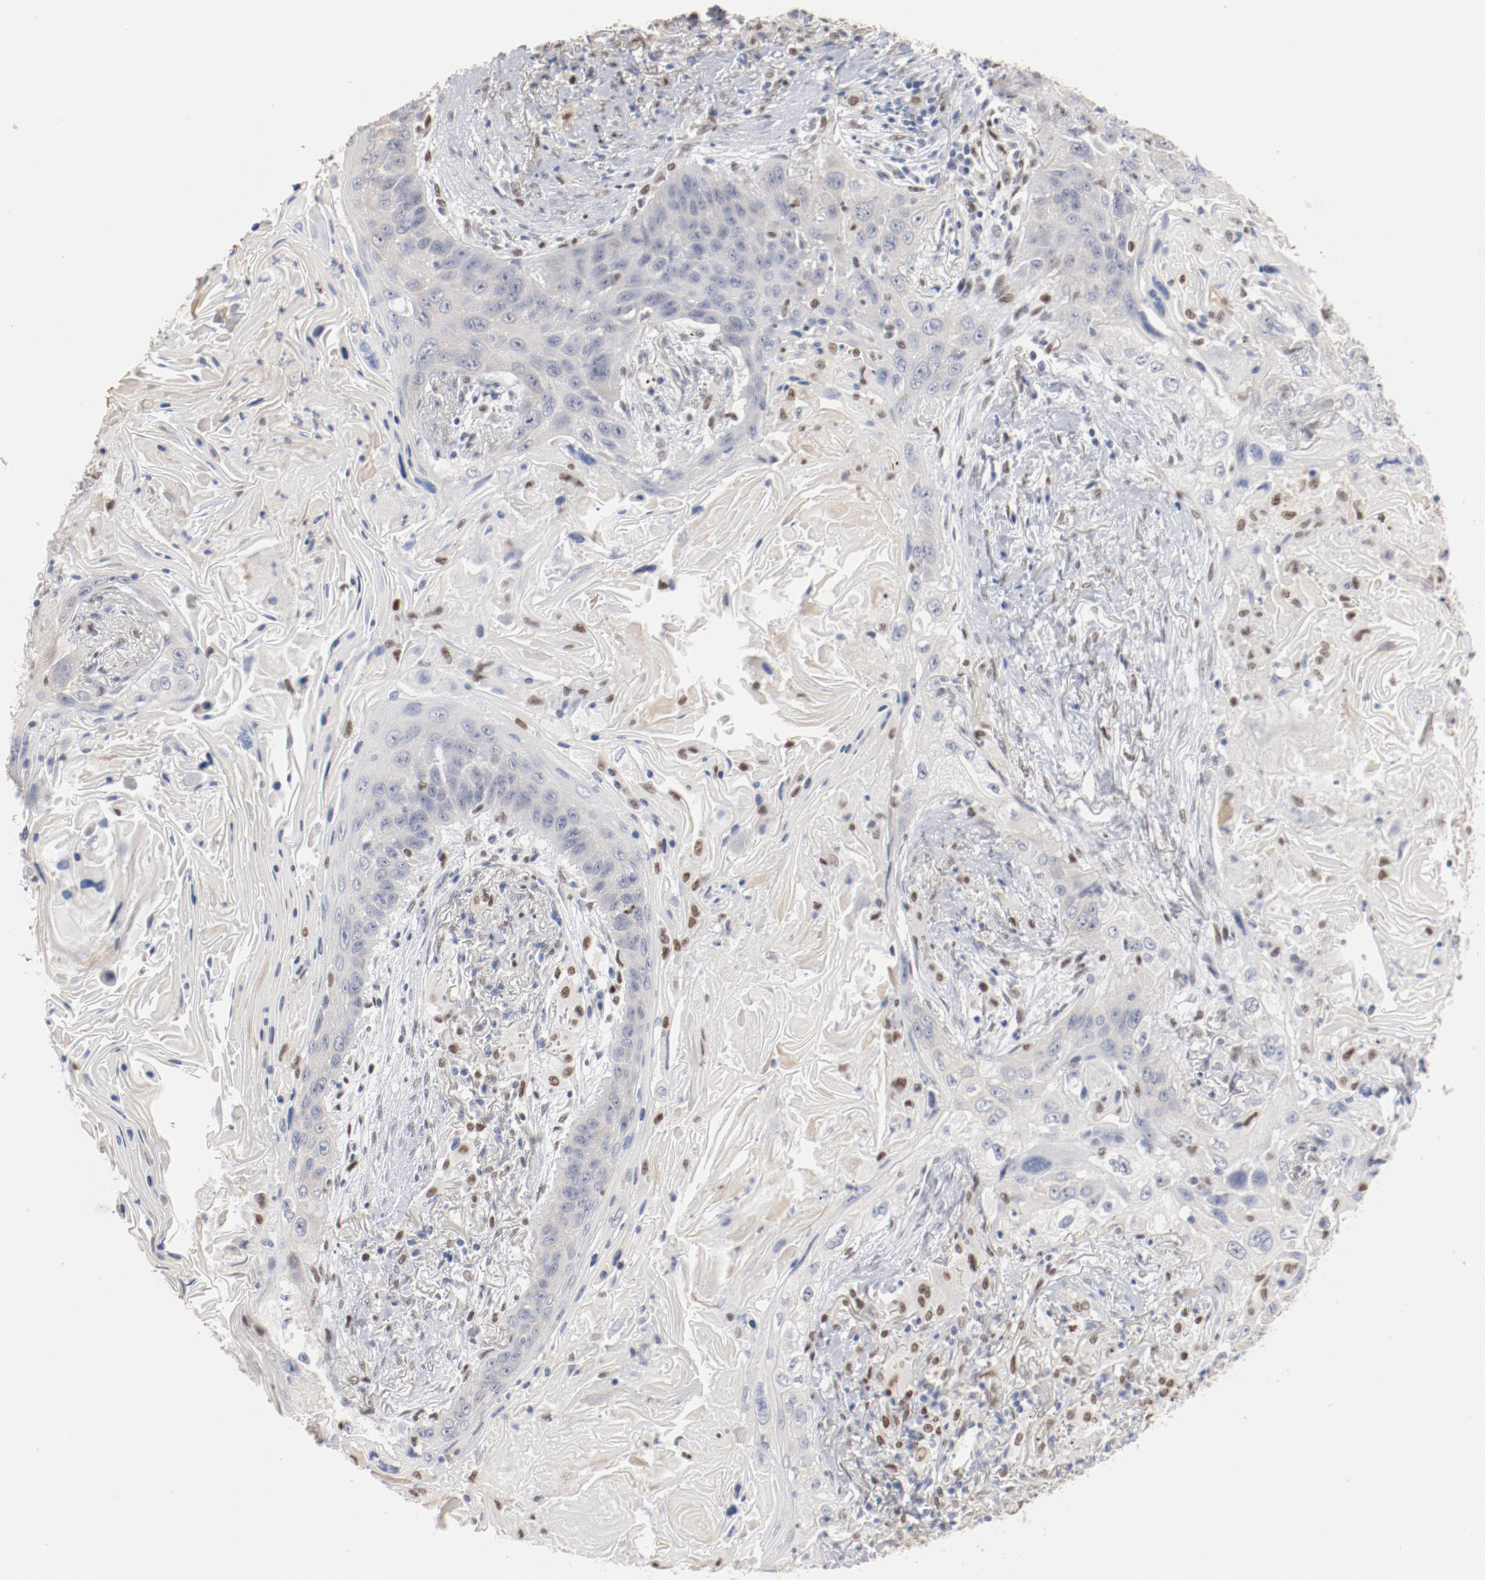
{"staining": {"intensity": "negative", "quantity": "none", "location": "none"}, "tissue": "lung cancer", "cell_type": "Tumor cells", "image_type": "cancer", "snomed": [{"axis": "morphology", "description": "Squamous cell carcinoma, NOS"}, {"axis": "topography", "description": "Lung"}], "caption": "A photomicrograph of human lung squamous cell carcinoma is negative for staining in tumor cells. (Immunohistochemistry, brightfield microscopy, high magnification).", "gene": "ZEB2", "patient": {"sex": "female", "age": 67}}